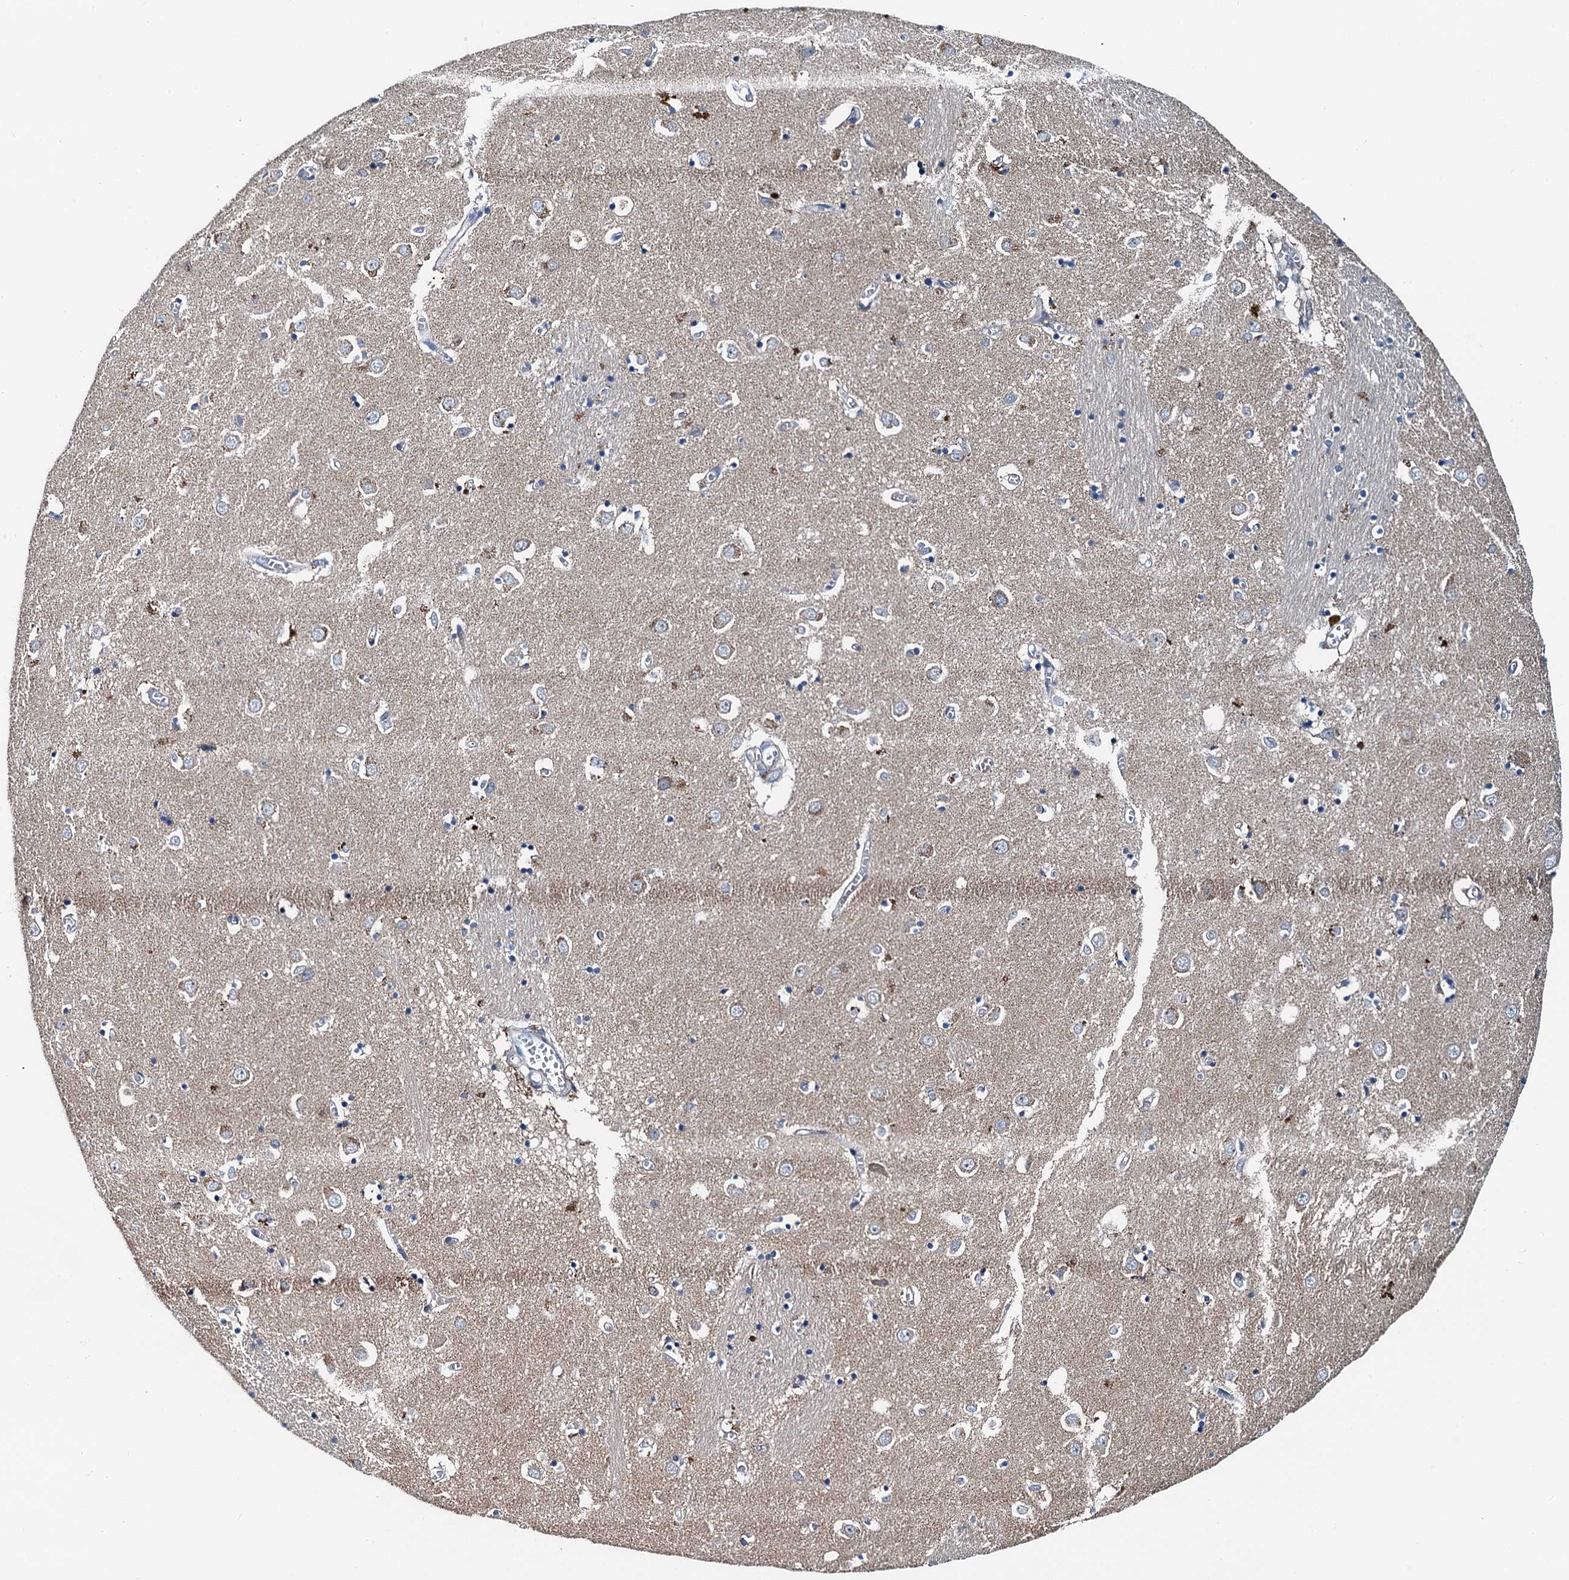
{"staining": {"intensity": "negative", "quantity": "none", "location": "none"}, "tissue": "caudate", "cell_type": "Glial cells", "image_type": "normal", "snomed": [{"axis": "morphology", "description": "Normal tissue, NOS"}, {"axis": "topography", "description": "Lateral ventricle wall"}], "caption": "This is an immunohistochemistry (IHC) image of benign human caudate. There is no positivity in glial cells.", "gene": "EFL1", "patient": {"sex": "male", "age": 70}}